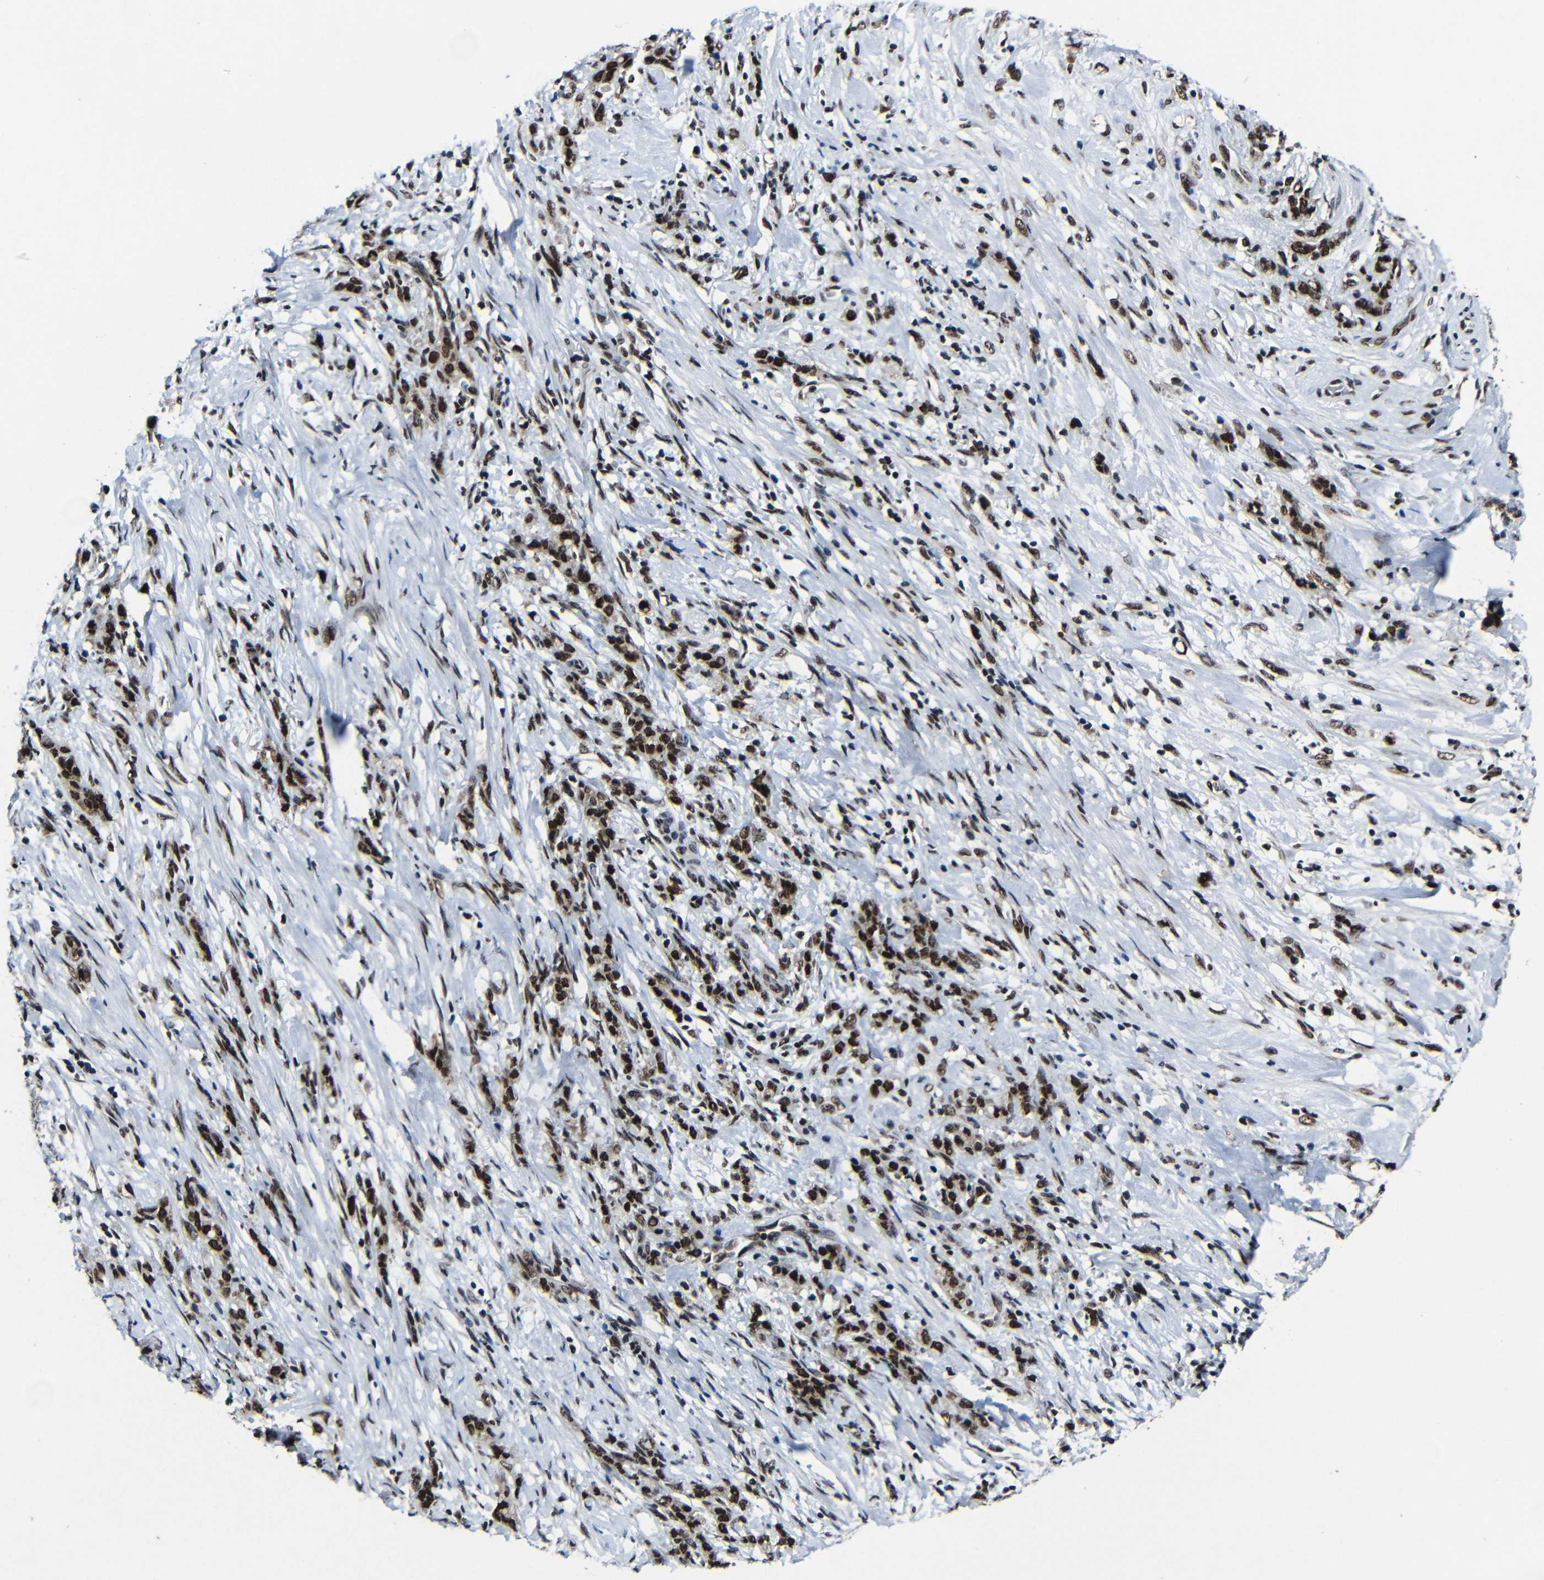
{"staining": {"intensity": "strong", "quantity": ">75%", "location": "nuclear"}, "tissue": "stomach cancer", "cell_type": "Tumor cells", "image_type": "cancer", "snomed": [{"axis": "morphology", "description": "Adenocarcinoma, NOS"}, {"axis": "topography", "description": "Stomach, lower"}], "caption": "Immunohistochemistry of human stomach cancer (adenocarcinoma) shows high levels of strong nuclear expression in about >75% of tumor cells.", "gene": "PTBP1", "patient": {"sex": "male", "age": 88}}